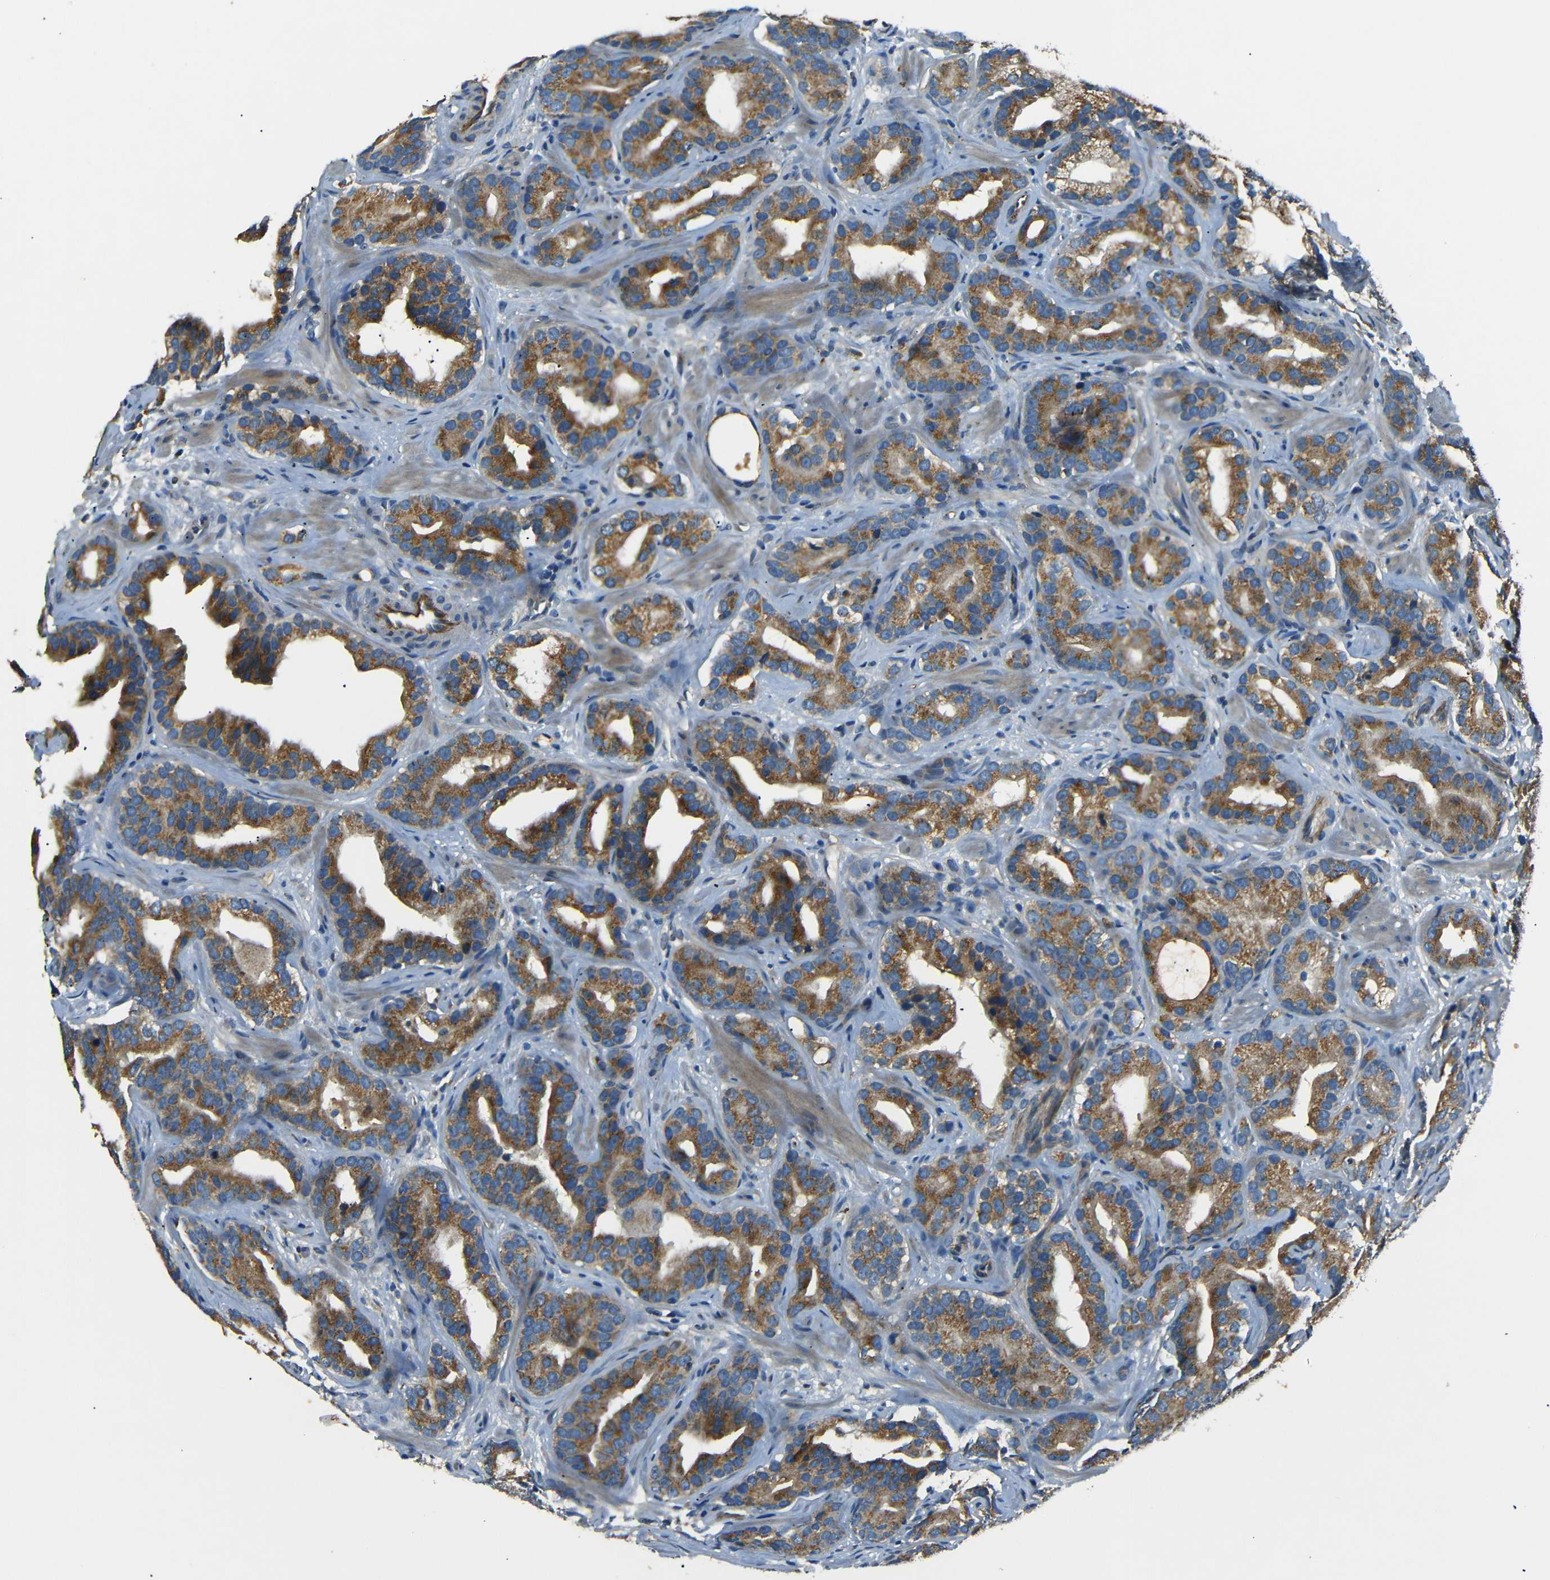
{"staining": {"intensity": "moderate", "quantity": ">75%", "location": "cytoplasmic/membranous"}, "tissue": "prostate cancer", "cell_type": "Tumor cells", "image_type": "cancer", "snomed": [{"axis": "morphology", "description": "Adenocarcinoma, Low grade"}, {"axis": "topography", "description": "Prostate"}], "caption": "Prostate cancer (adenocarcinoma (low-grade)) tissue demonstrates moderate cytoplasmic/membranous expression in approximately >75% of tumor cells", "gene": "NETO2", "patient": {"sex": "male", "age": 59}}